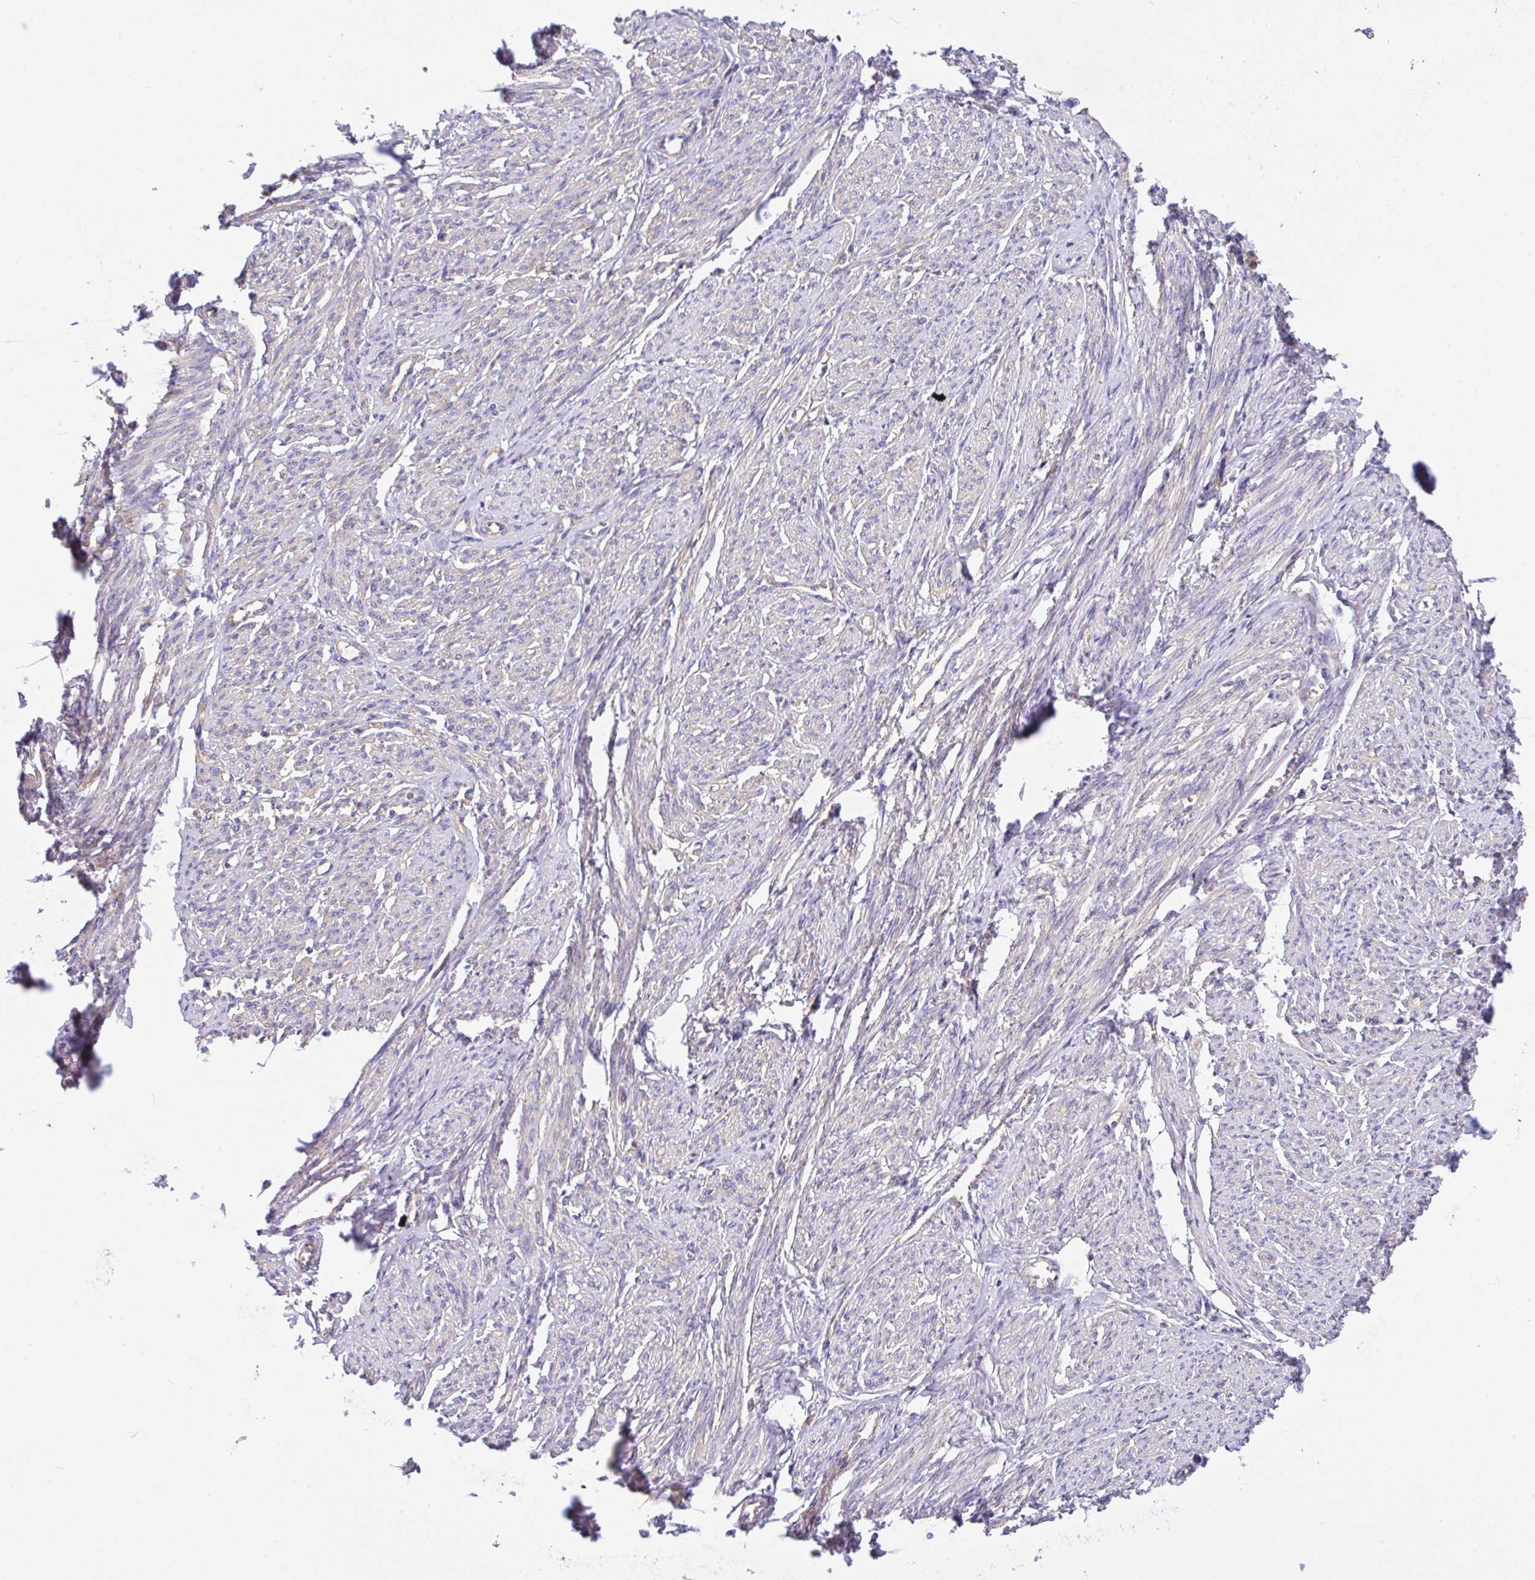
{"staining": {"intensity": "weak", "quantity": "25%-75%", "location": "cytoplasmic/membranous"}, "tissue": "smooth muscle", "cell_type": "Smooth muscle cells", "image_type": "normal", "snomed": [{"axis": "morphology", "description": "Normal tissue, NOS"}, {"axis": "topography", "description": "Smooth muscle"}], "caption": "This is a histology image of IHC staining of normal smooth muscle, which shows weak expression in the cytoplasmic/membranous of smooth muscle cells.", "gene": "GFPT2", "patient": {"sex": "female", "age": 65}}